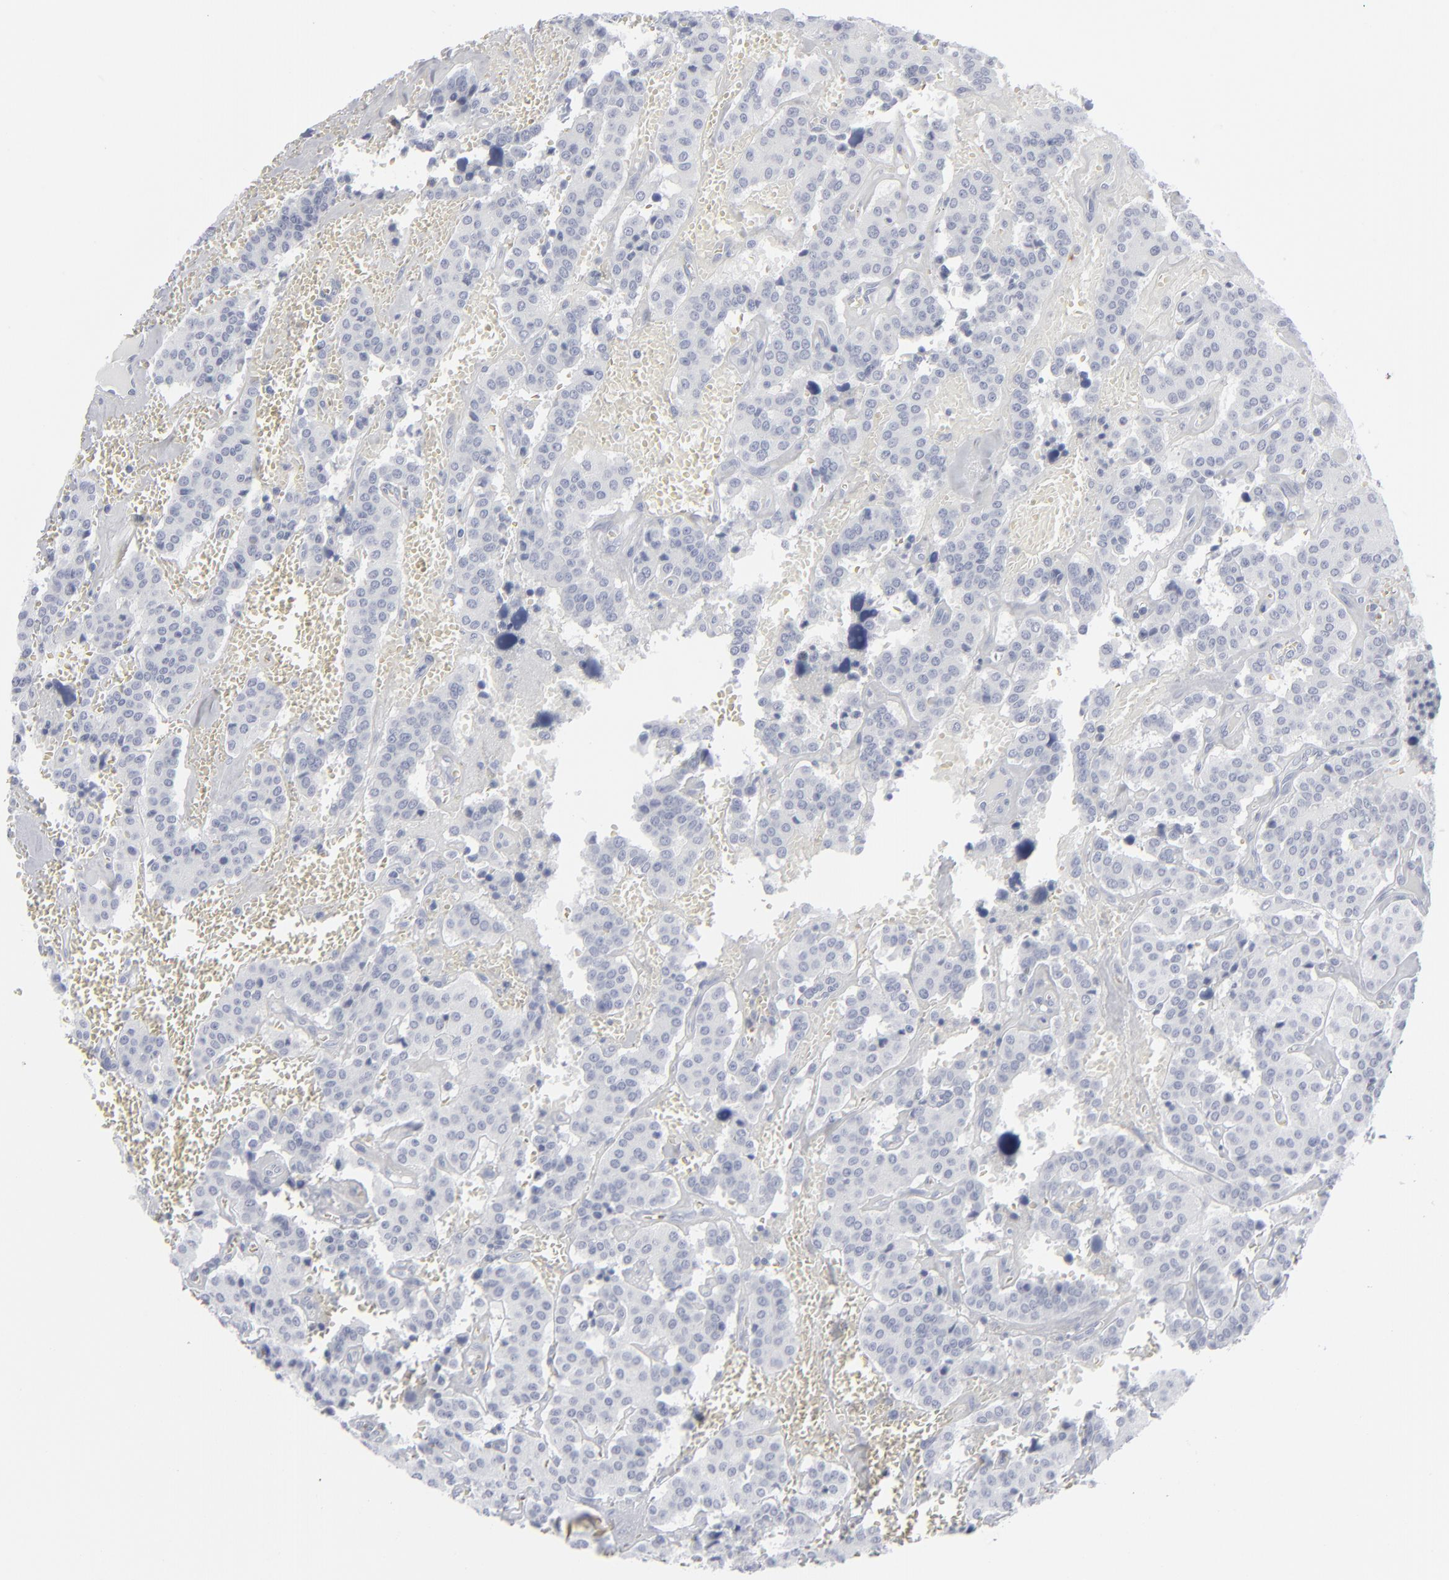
{"staining": {"intensity": "negative", "quantity": "none", "location": "none"}, "tissue": "carcinoid", "cell_type": "Tumor cells", "image_type": "cancer", "snomed": [{"axis": "morphology", "description": "Carcinoid, malignant, NOS"}, {"axis": "topography", "description": "Bronchus"}], "caption": "Tumor cells are negative for protein expression in human carcinoid.", "gene": "MSLN", "patient": {"sex": "male", "age": 55}}